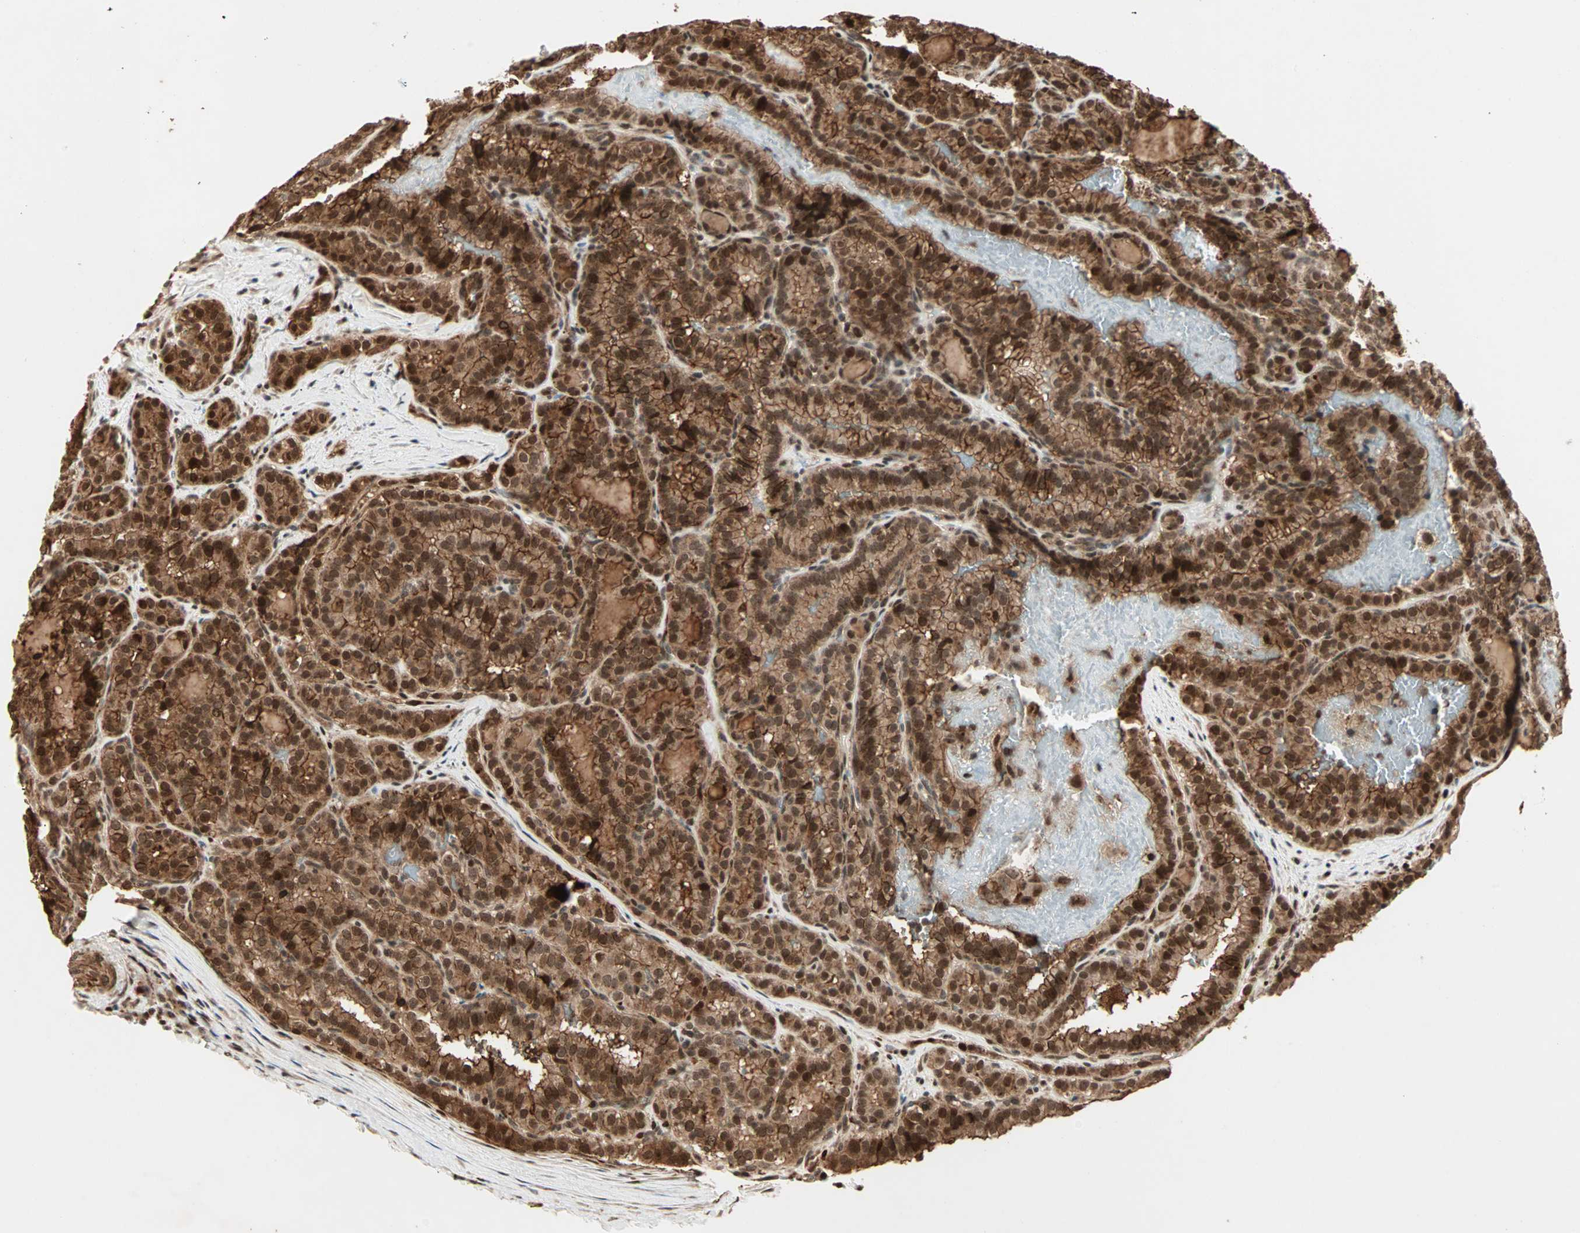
{"staining": {"intensity": "strong", "quantity": ">75%", "location": "cytoplasmic/membranous,nuclear"}, "tissue": "thyroid cancer", "cell_type": "Tumor cells", "image_type": "cancer", "snomed": [{"axis": "morphology", "description": "Normal tissue, NOS"}, {"axis": "morphology", "description": "Papillary adenocarcinoma, NOS"}, {"axis": "topography", "description": "Thyroid gland"}], "caption": "Thyroid cancer stained with DAB immunohistochemistry reveals high levels of strong cytoplasmic/membranous and nuclear staining in approximately >75% of tumor cells. The staining is performed using DAB (3,3'-diaminobenzidine) brown chromogen to label protein expression. The nuclei are counter-stained blue using hematoxylin.", "gene": "ZBED9", "patient": {"sex": "female", "age": 30}}